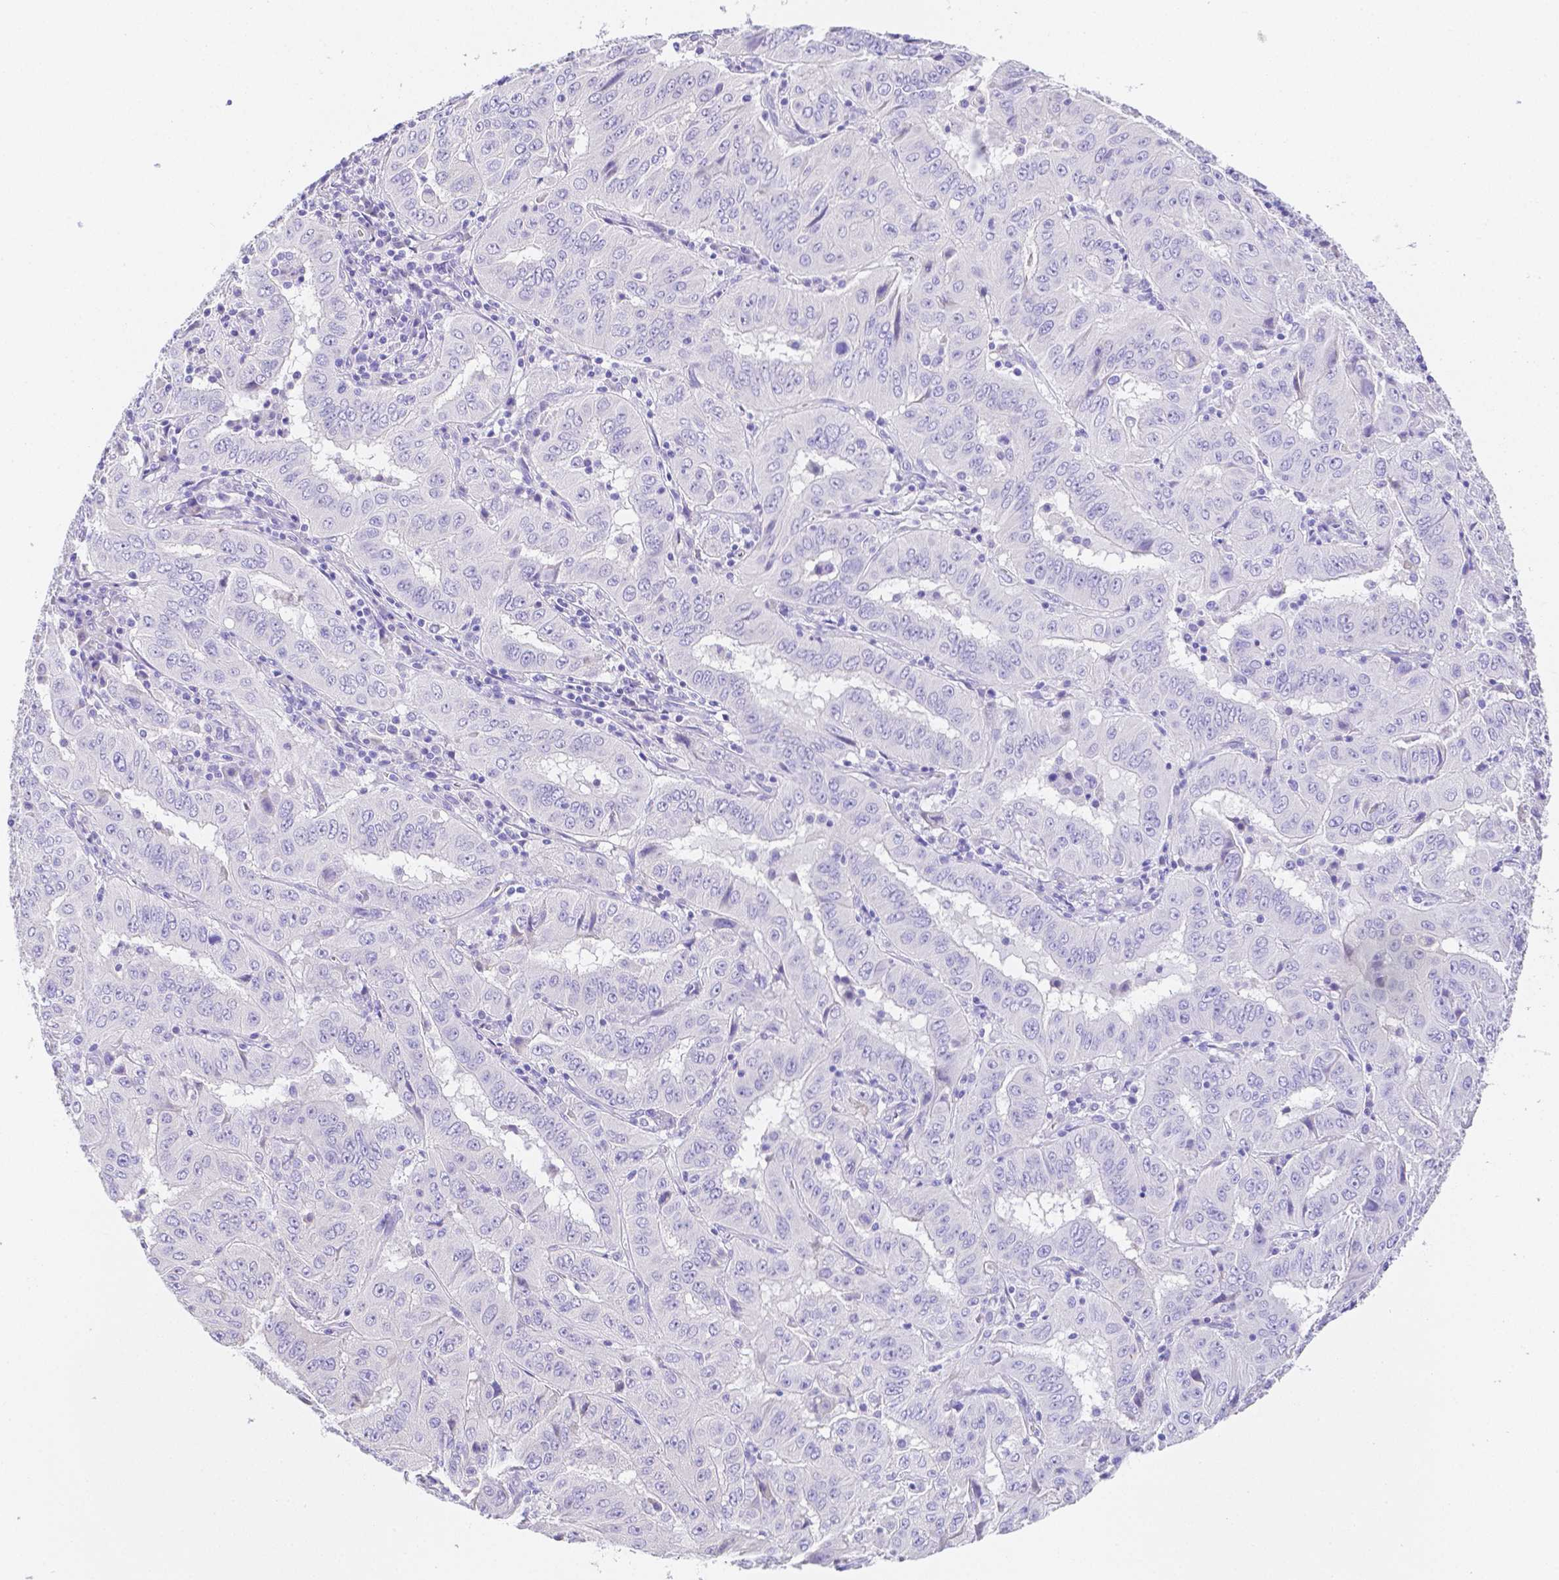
{"staining": {"intensity": "negative", "quantity": "none", "location": "none"}, "tissue": "pancreatic cancer", "cell_type": "Tumor cells", "image_type": "cancer", "snomed": [{"axis": "morphology", "description": "Adenocarcinoma, NOS"}, {"axis": "topography", "description": "Pancreas"}], "caption": "IHC histopathology image of human pancreatic cancer (adenocarcinoma) stained for a protein (brown), which reveals no staining in tumor cells.", "gene": "ZG16B", "patient": {"sex": "male", "age": 63}}